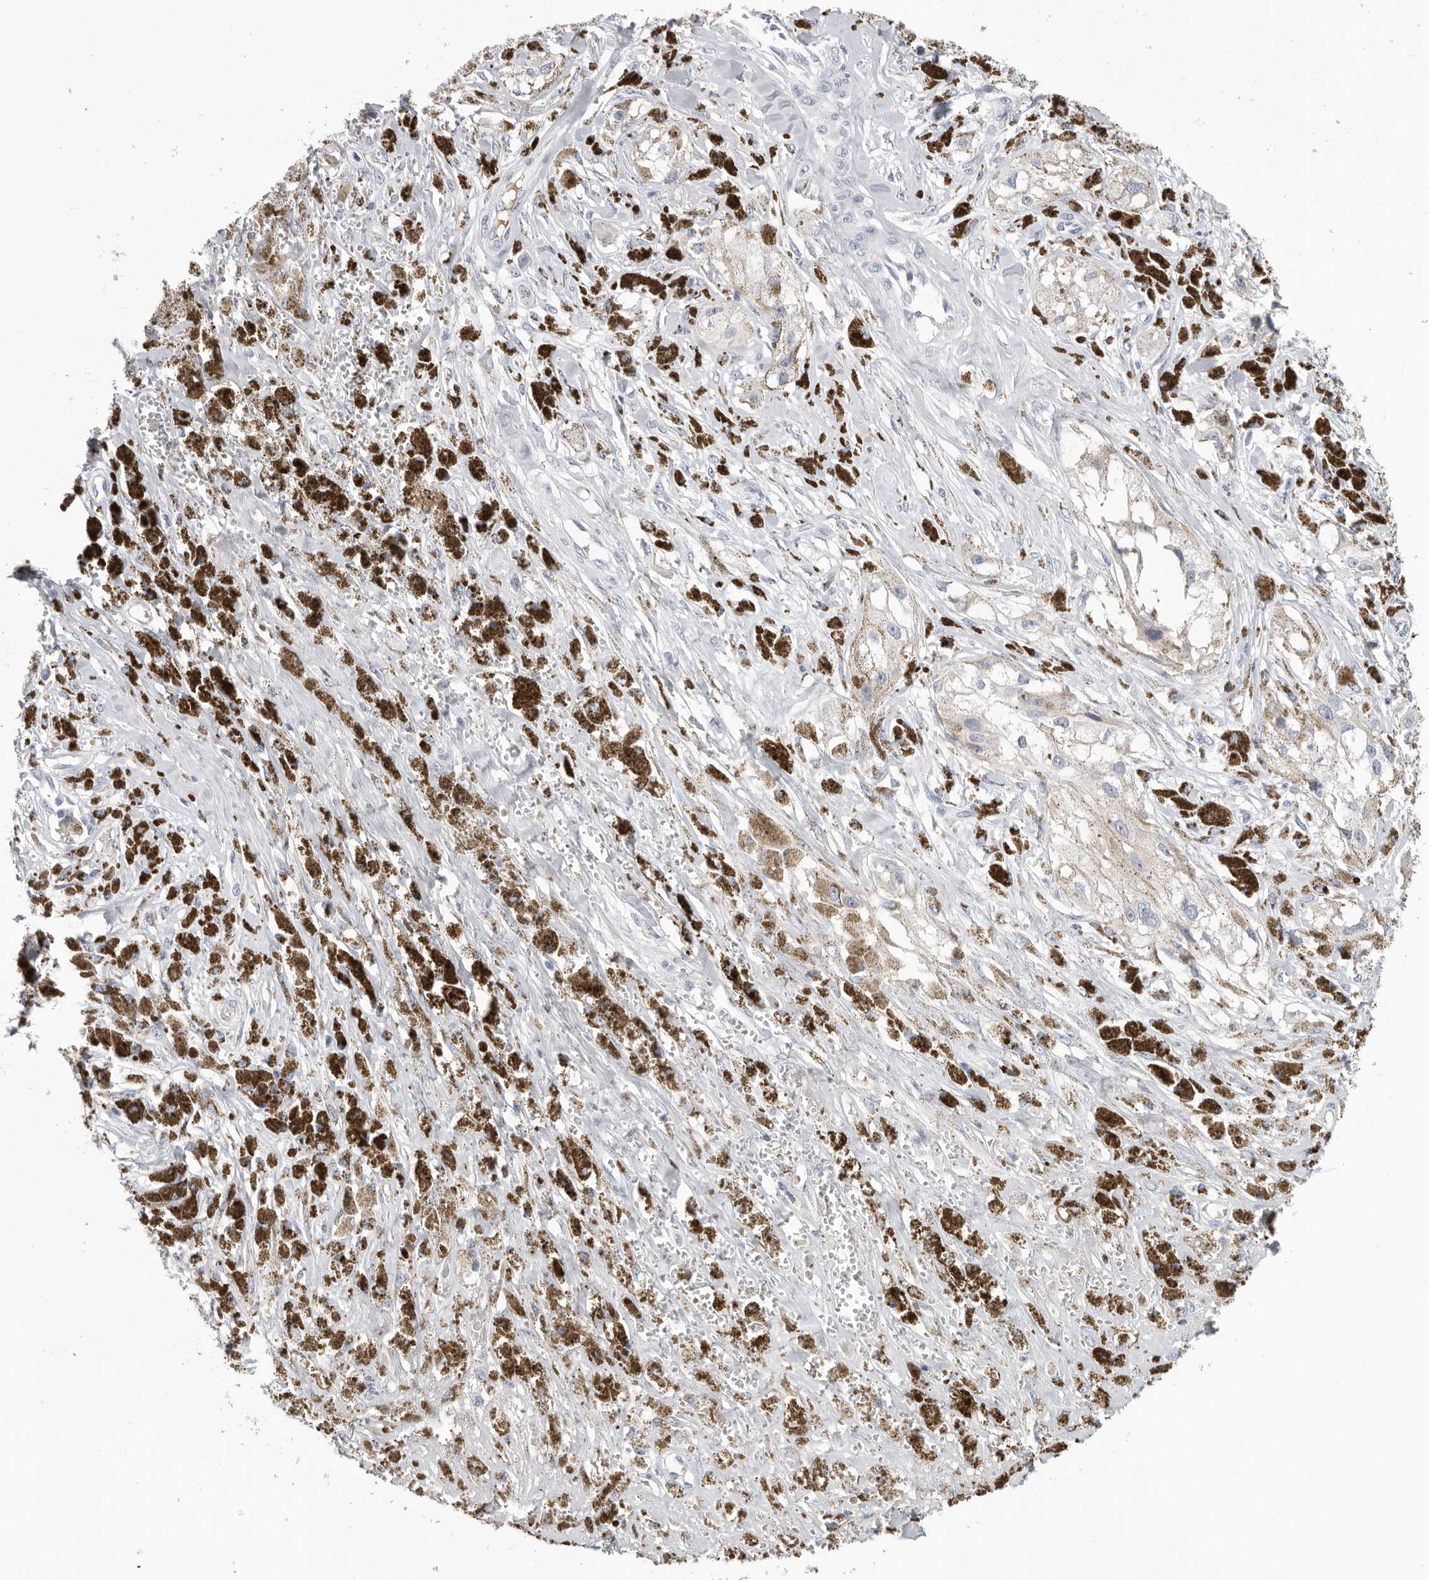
{"staining": {"intensity": "negative", "quantity": "none", "location": "none"}, "tissue": "melanoma", "cell_type": "Tumor cells", "image_type": "cancer", "snomed": [{"axis": "morphology", "description": "Malignant melanoma, NOS"}, {"axis": "topography", "description": "Skin"}], "caption": "Melanoma was stained to show a protein in brown. There is no significant staining in tumor cells. Nuclei are stained in blue.", "gene": "APOA2", "patient": {"sex": "male", "age": 88}}